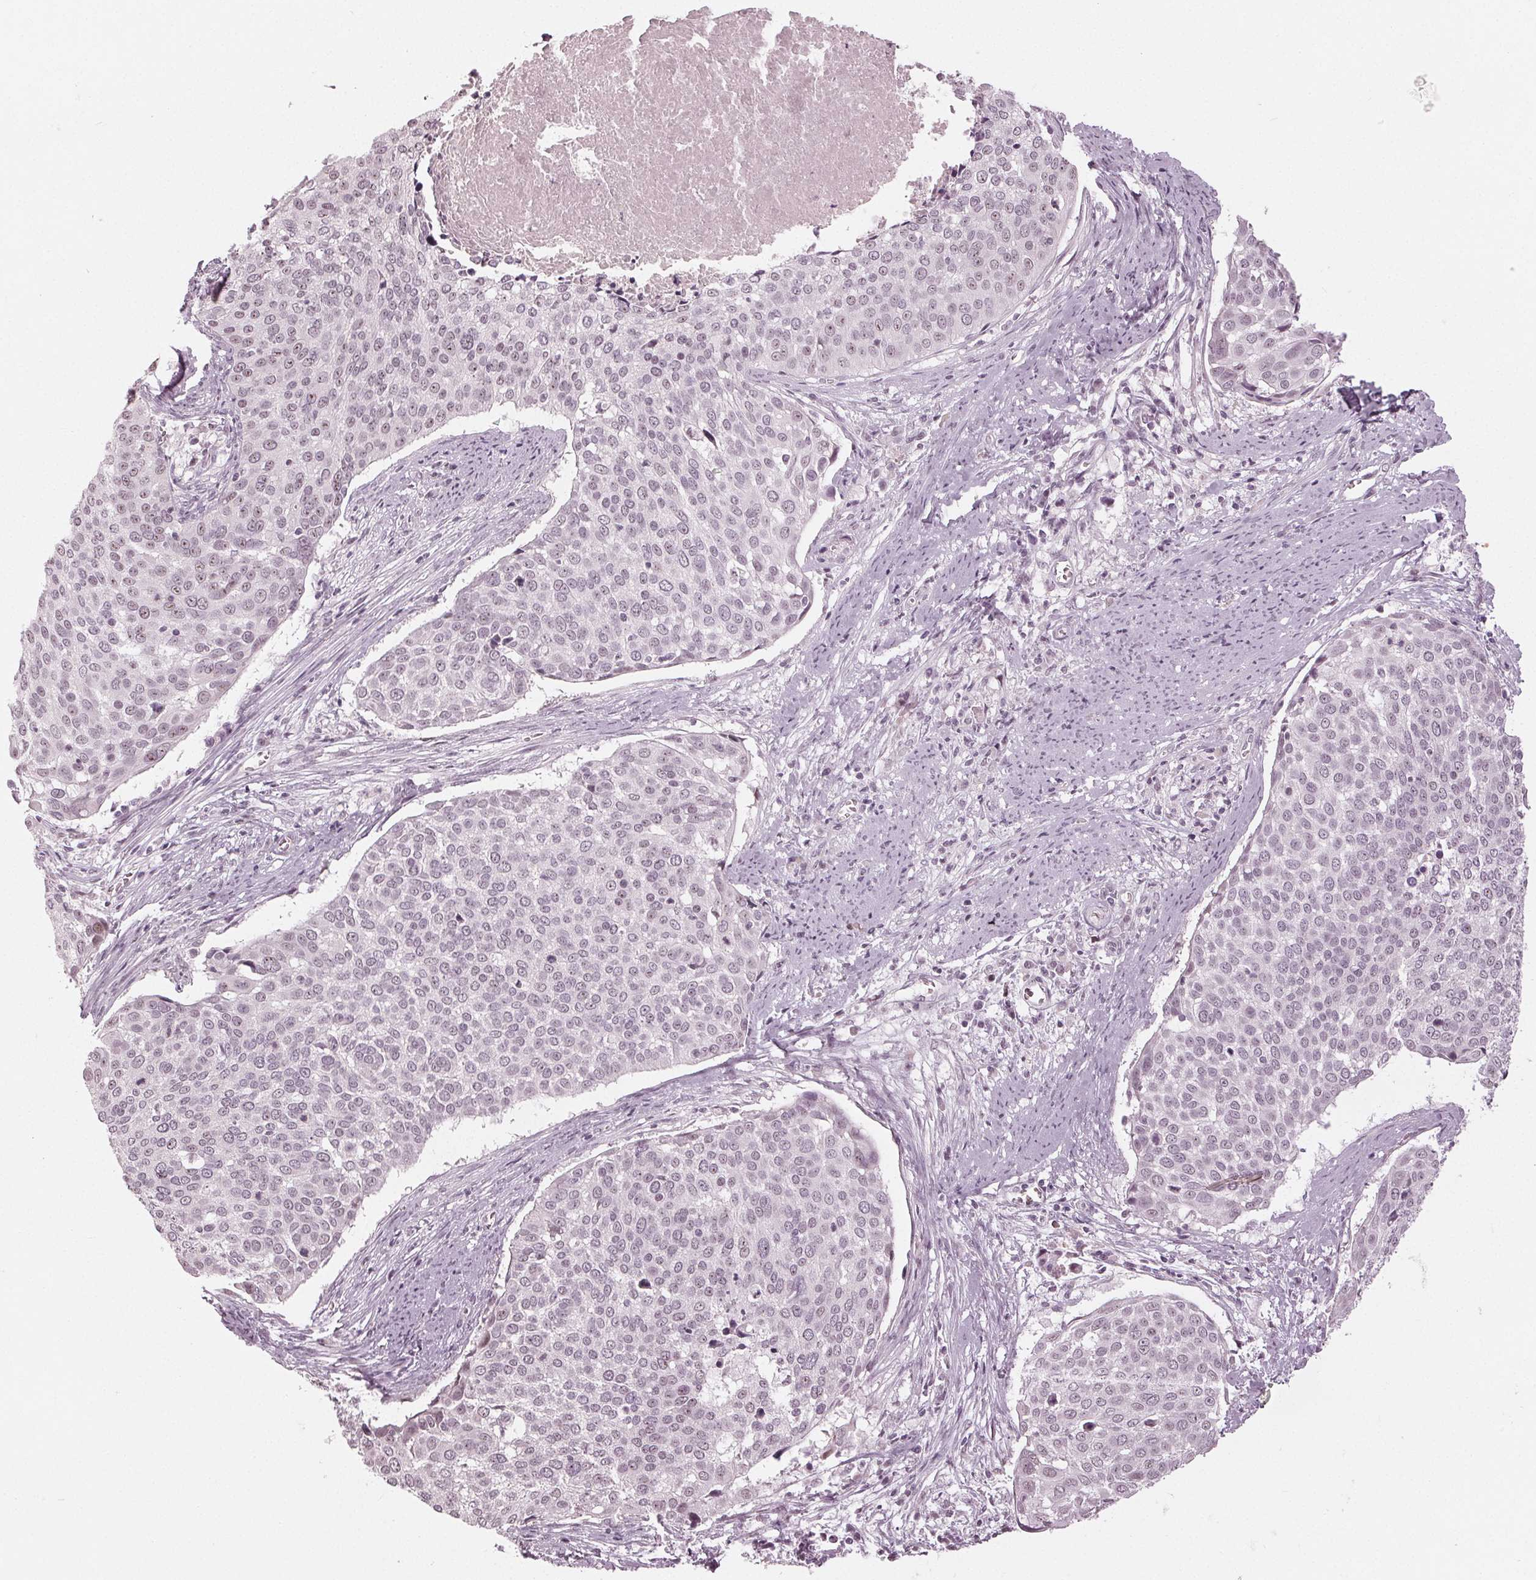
{"staining": {"intensity": "weak", "quantity": "<25%", "location": "nuclear"}, "tissue": "cervical cancer", "cell_type": "Tumor cells", "image_type": "cancer", "snomed": [{"axis": "morphology", "description": "Squamous cell carcinoma, NOS"}, {"axis": "topography", "description": "Cervix"}], "caption": "High magnification brightfield microscopy of cervical cancer stained with DAB (brown) and counterstained with hematoxylin (blue): tumor cells show no significant positivity. (Brightfield microscopy of DAB IHC at high magnification).", "gene": "ADPRHL1", "patient": {"sex": "female", "age": 39}}